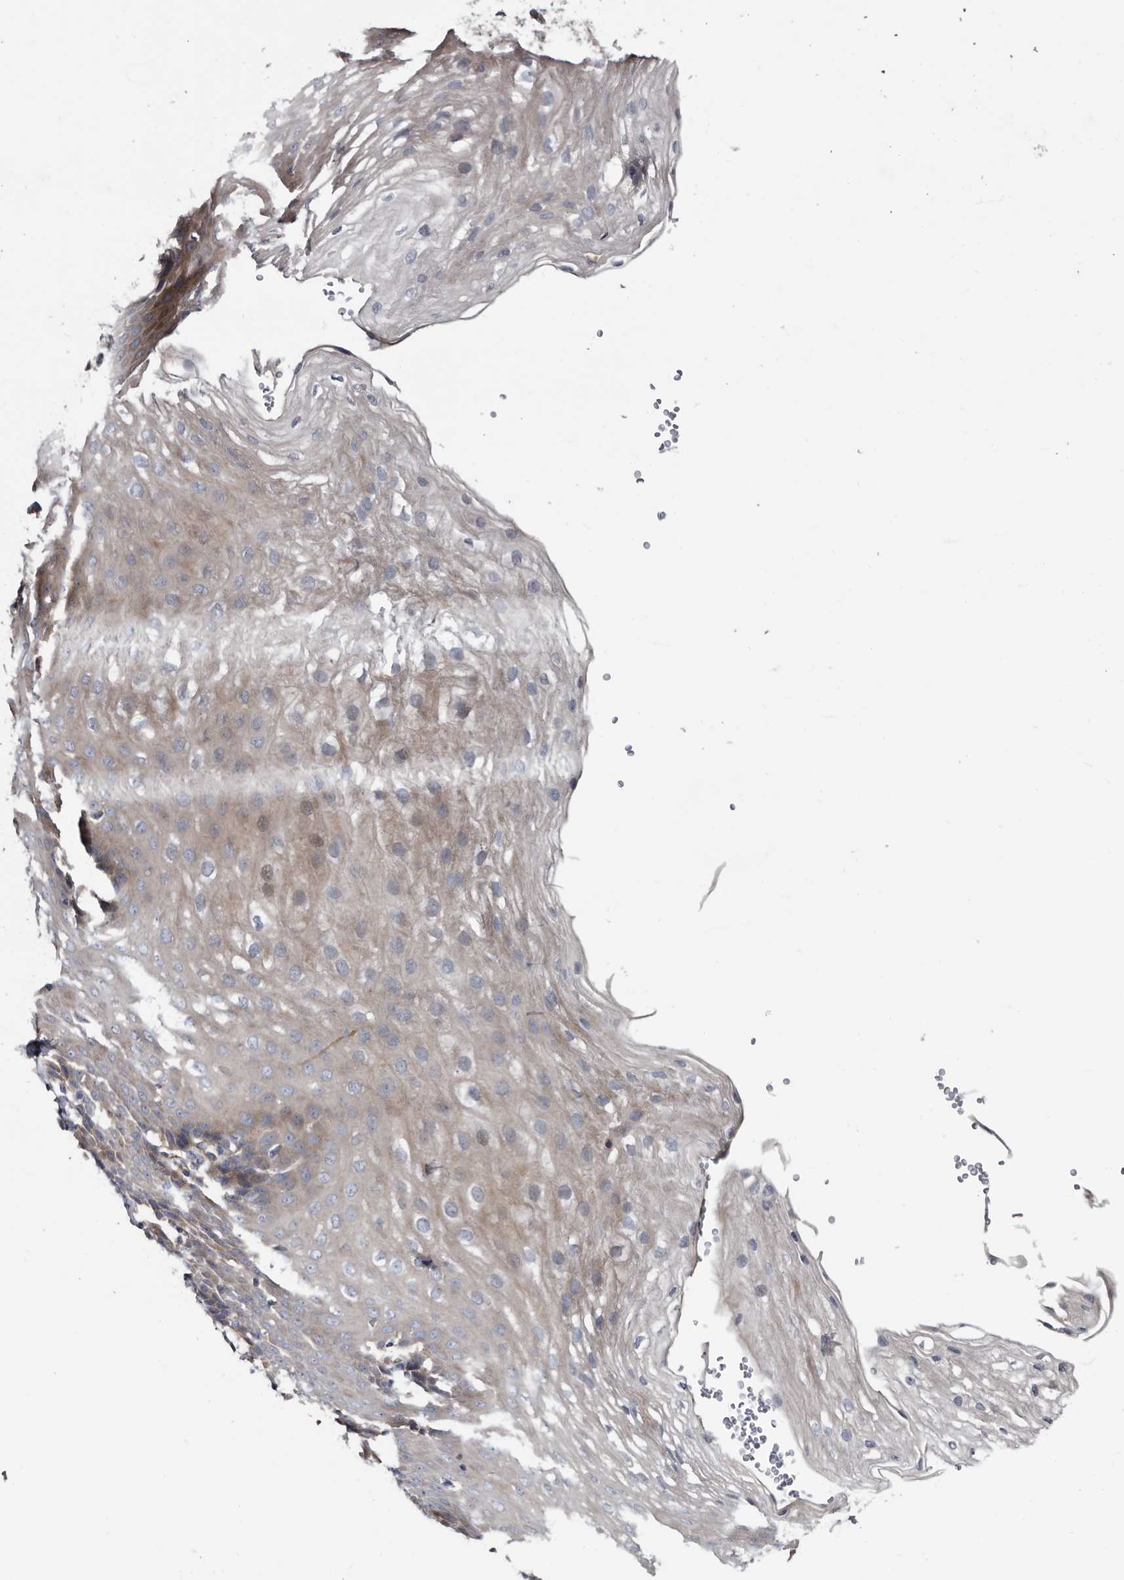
{"staining": {"intensity": "moderate", "quantity": "<25%", "location": "cytoplasmic/membranous"}, "tissue": "esophagus", "cell_type": "Squamous epithelial cells", "image_type": "normal", "snomed": [{"axis": "morphology", "description": "Normal tissue, NOS"}, {"axis": "topography", "description": "Esophagus"}], "caption": "This micrograph shows benign esophagus stained with immunohistochemistry to label a protein in brown. The cytoplasmic/membranous of squamous epithelial cells show moderate positivity for the protein. Nuclei are counter-stained blue.", "gene": "TSPAN17", "patient": {"sex": "female", "age": 66}}